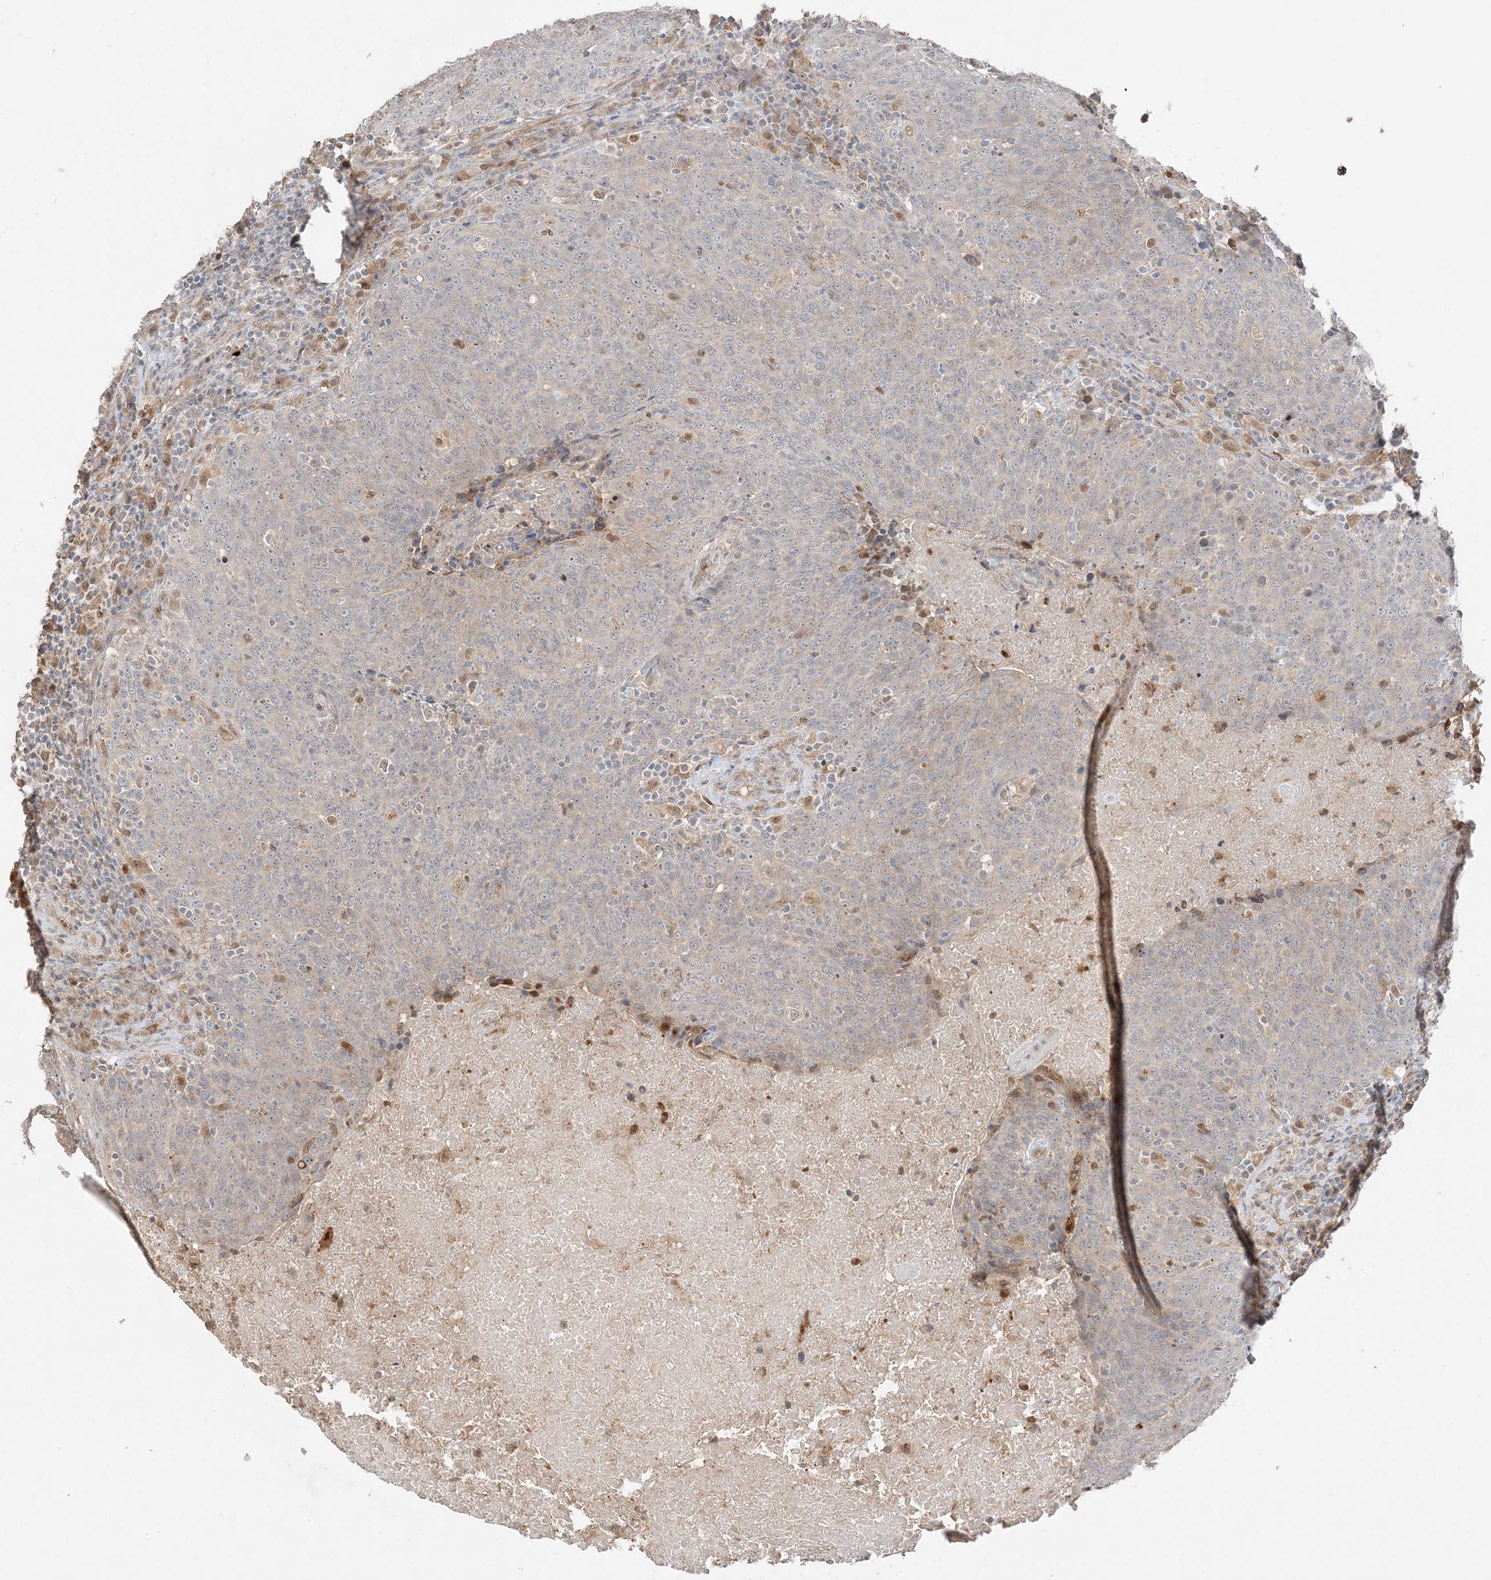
{"staining": {"intensity": "negative", "quantity": "none", "location": "none"}, "tissue": "head and neck cancer", "cell_type": "Tumor cells", "image_type": "cancer", "snomed": [{"axis": "morphology", "description": "Squamous cell carcinoma, NOS"}, {"axis": "morphology", "description": "Squamous cell carcinoma, metastatic, NOS"}, {"axis": "topography", "description": "Lymph node"}, {"axis": "topography", "description": "Head-Neck"}], "caption": "Immunohistochemistry micrograph of human head and neck cancer (squamous cell carcinoma) stained for a protein (brown), which demonstrates no positivity in tumor cells.", "gene": "ZBTB41", "patient": {"sex": "male", "age": 62}}